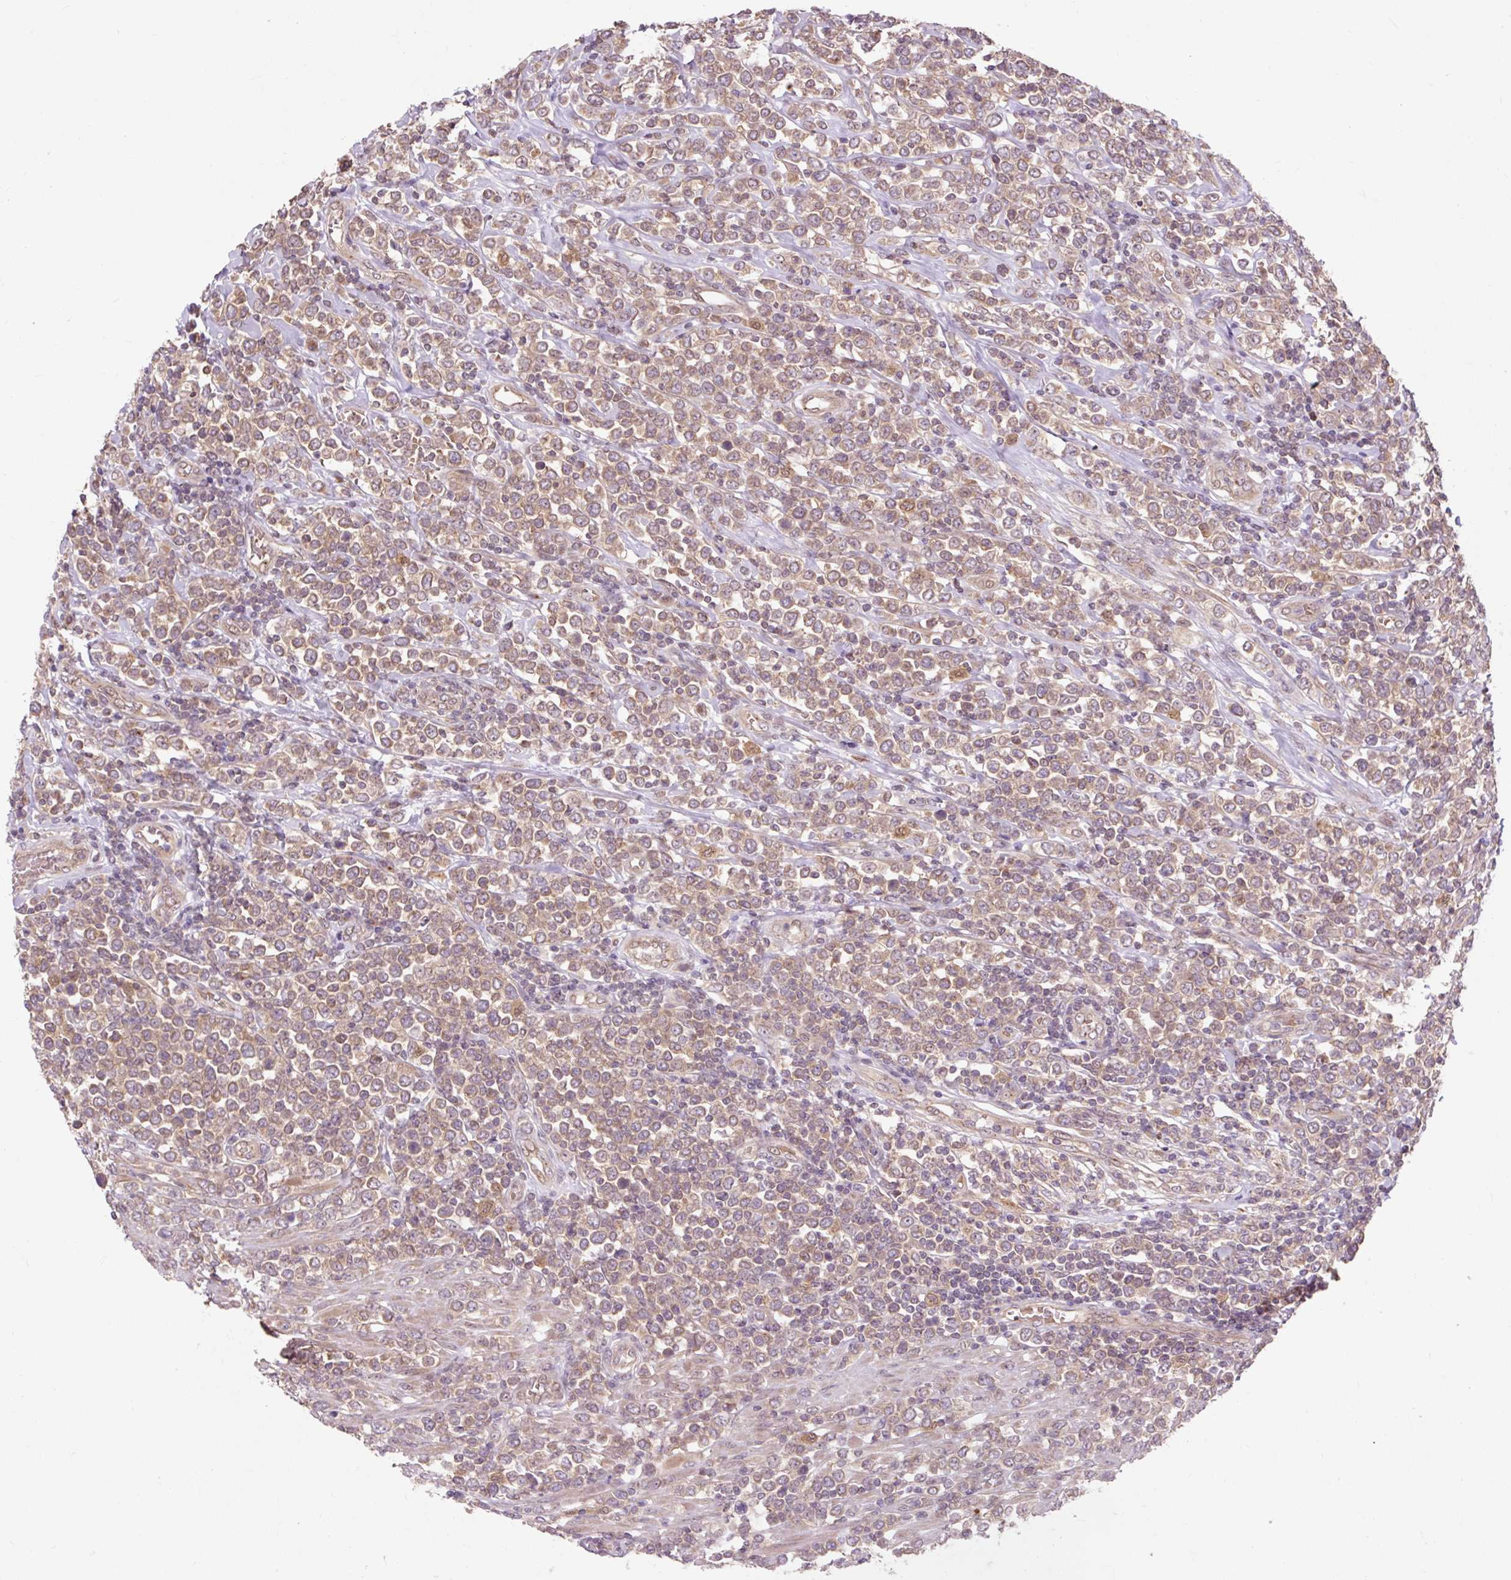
{"staining": {"intensity": "weak", "quantity": ">75%", "location": "cytoplasmic/membranous"}, "tissue": "lymphoma", "cell_type": "Tumor cells", "image_type": "cancer", "snomed": [{"axis": "morphology", "description": "Malignant lymphoma, non-Hodgkin's type, High grade"}, {"axis": "topography", "description": "Soft tissue"}], "caption": "The image exhibits immunohistochemical staining of lymphoma. There is weak cytoplasmic/membranous expression is present in about >75% of tumor cells.", "gene": "MMS19", "patient": {"sex": "female", "age": 56}}